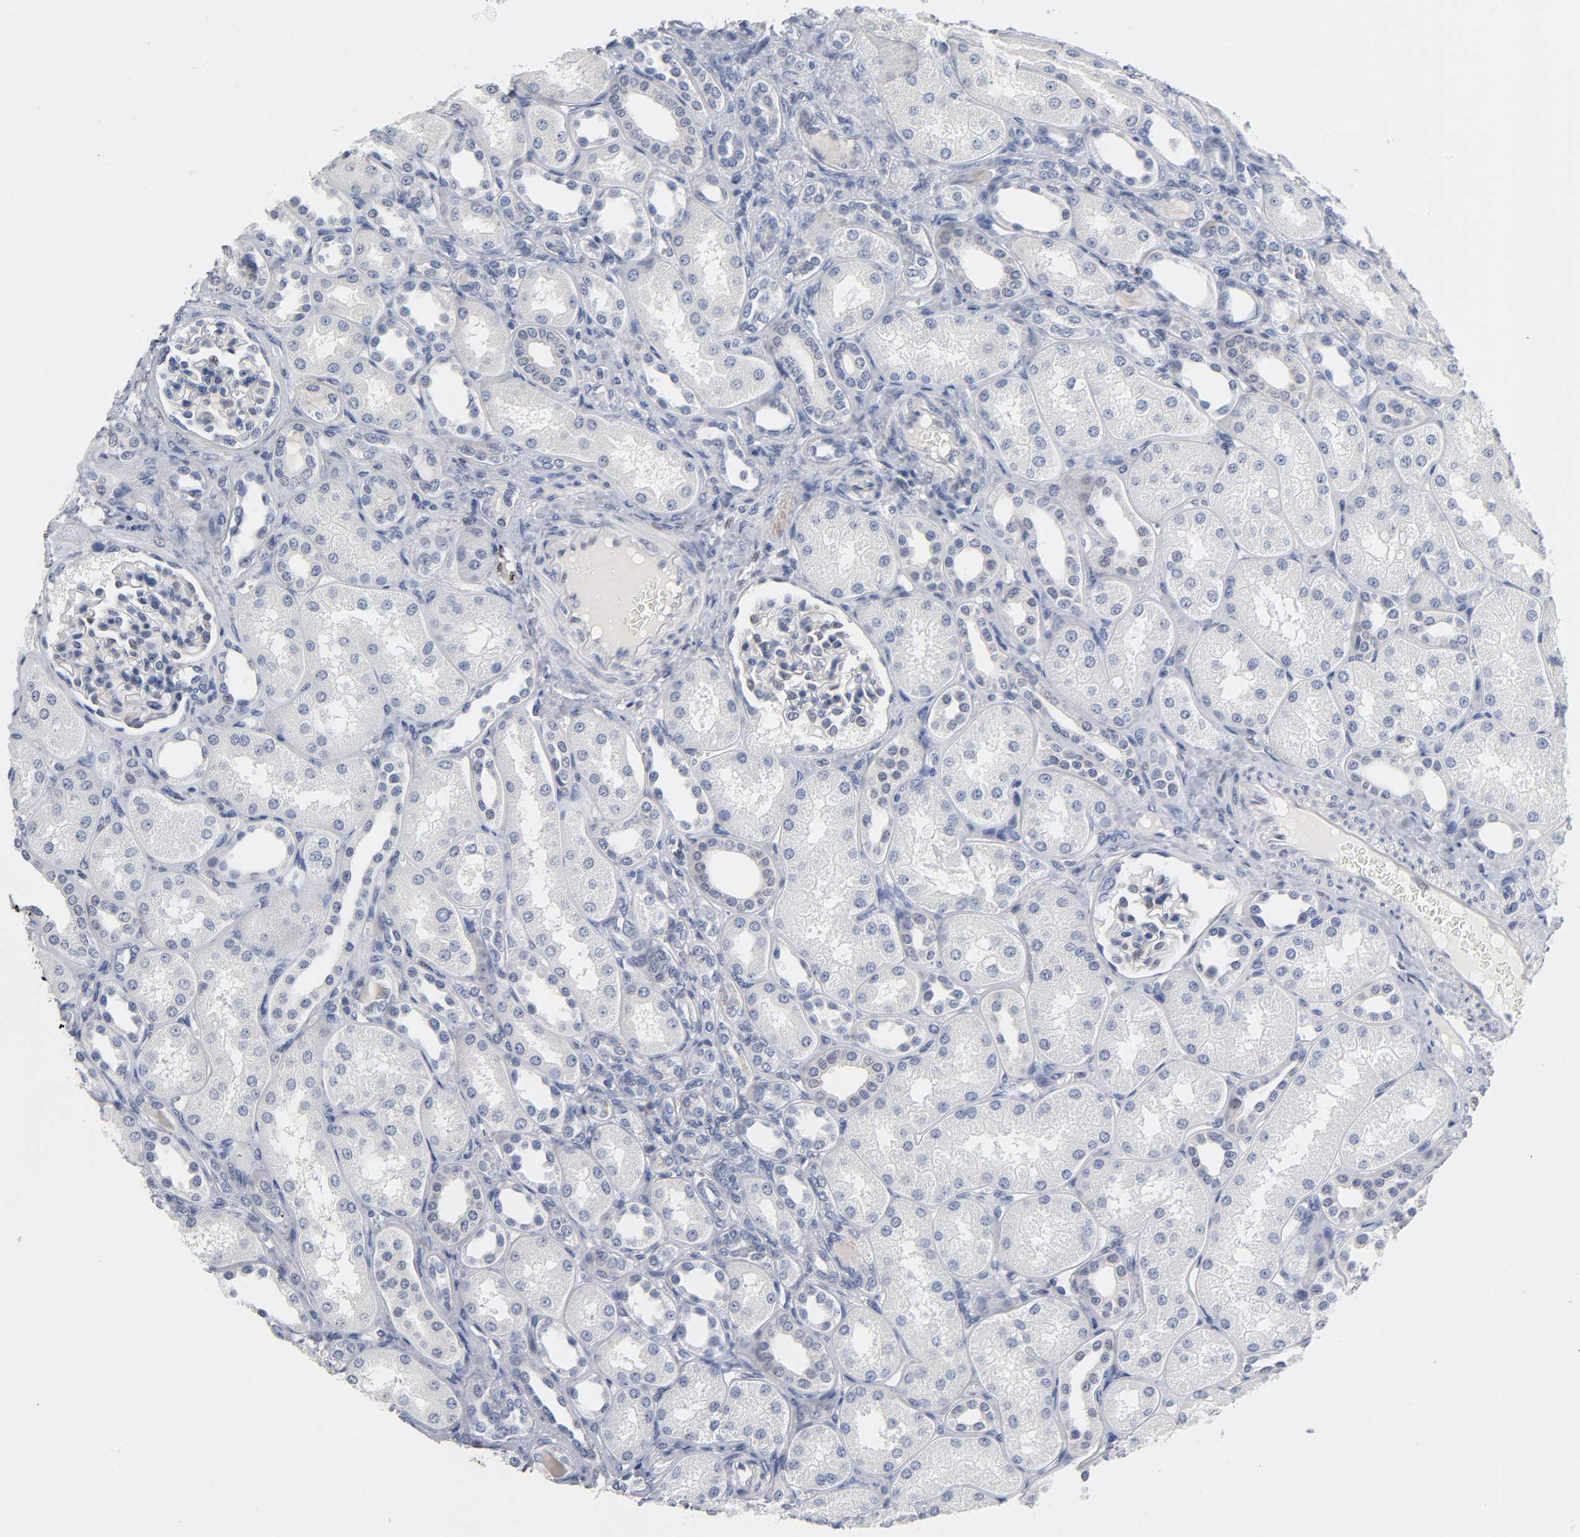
{"staining": {"intensity": "moderate", "quantity": "25%-75%", "location": "nuclear"}, "tissue": "kidney", "cell_type": "Cells in glomeruli", "image_type": "normal", "snomed": [{"axis": "morphology", "description": "Normal tissue, NOS"}, {"axis": "topography", "description": "Kidney"}], "caption": "A micrograph of kidney stained for a protein displays moderate nuclear brown staining in cells in glomeruli.", "gene": "NFATC1", "patient": {"sex": "male", "age": 7}}